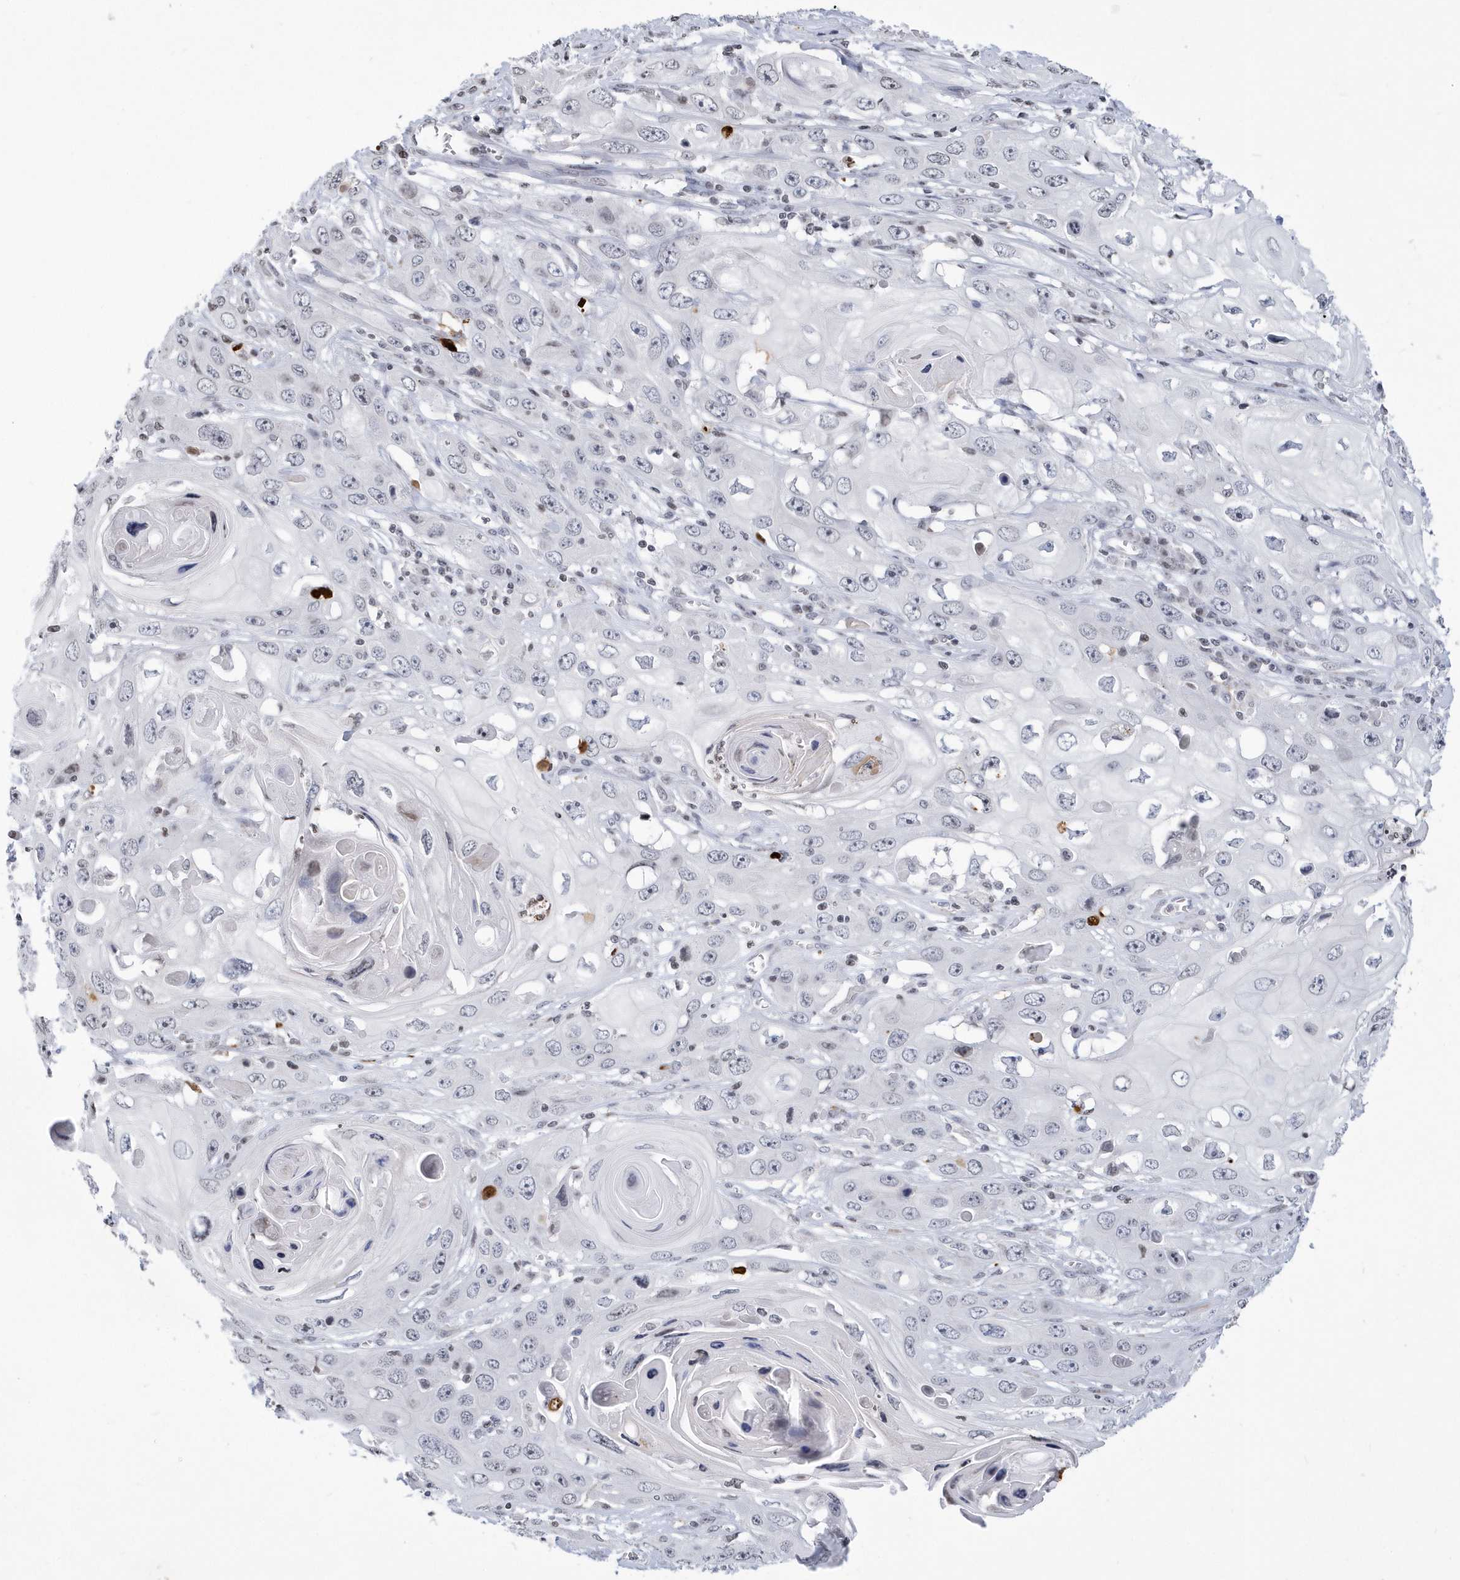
{"staining": {"intensity": "negative", "quantity": "none", "location": "none"}, "tissue": "skin cancer", "cell_type": "Tumor cells", "image_type": "cancer", "snomed": [{"axis": "morphology", "description": "Squamous cell carcinoma, NOS"}, {"axis": "topography", "description": "Skin"}], "caption": "Immunohistochemistry of skin cancer displays no positivity in tumor cells.", "gene": "VWA5B2", "patient": {"sex": "male", "age": 55}}